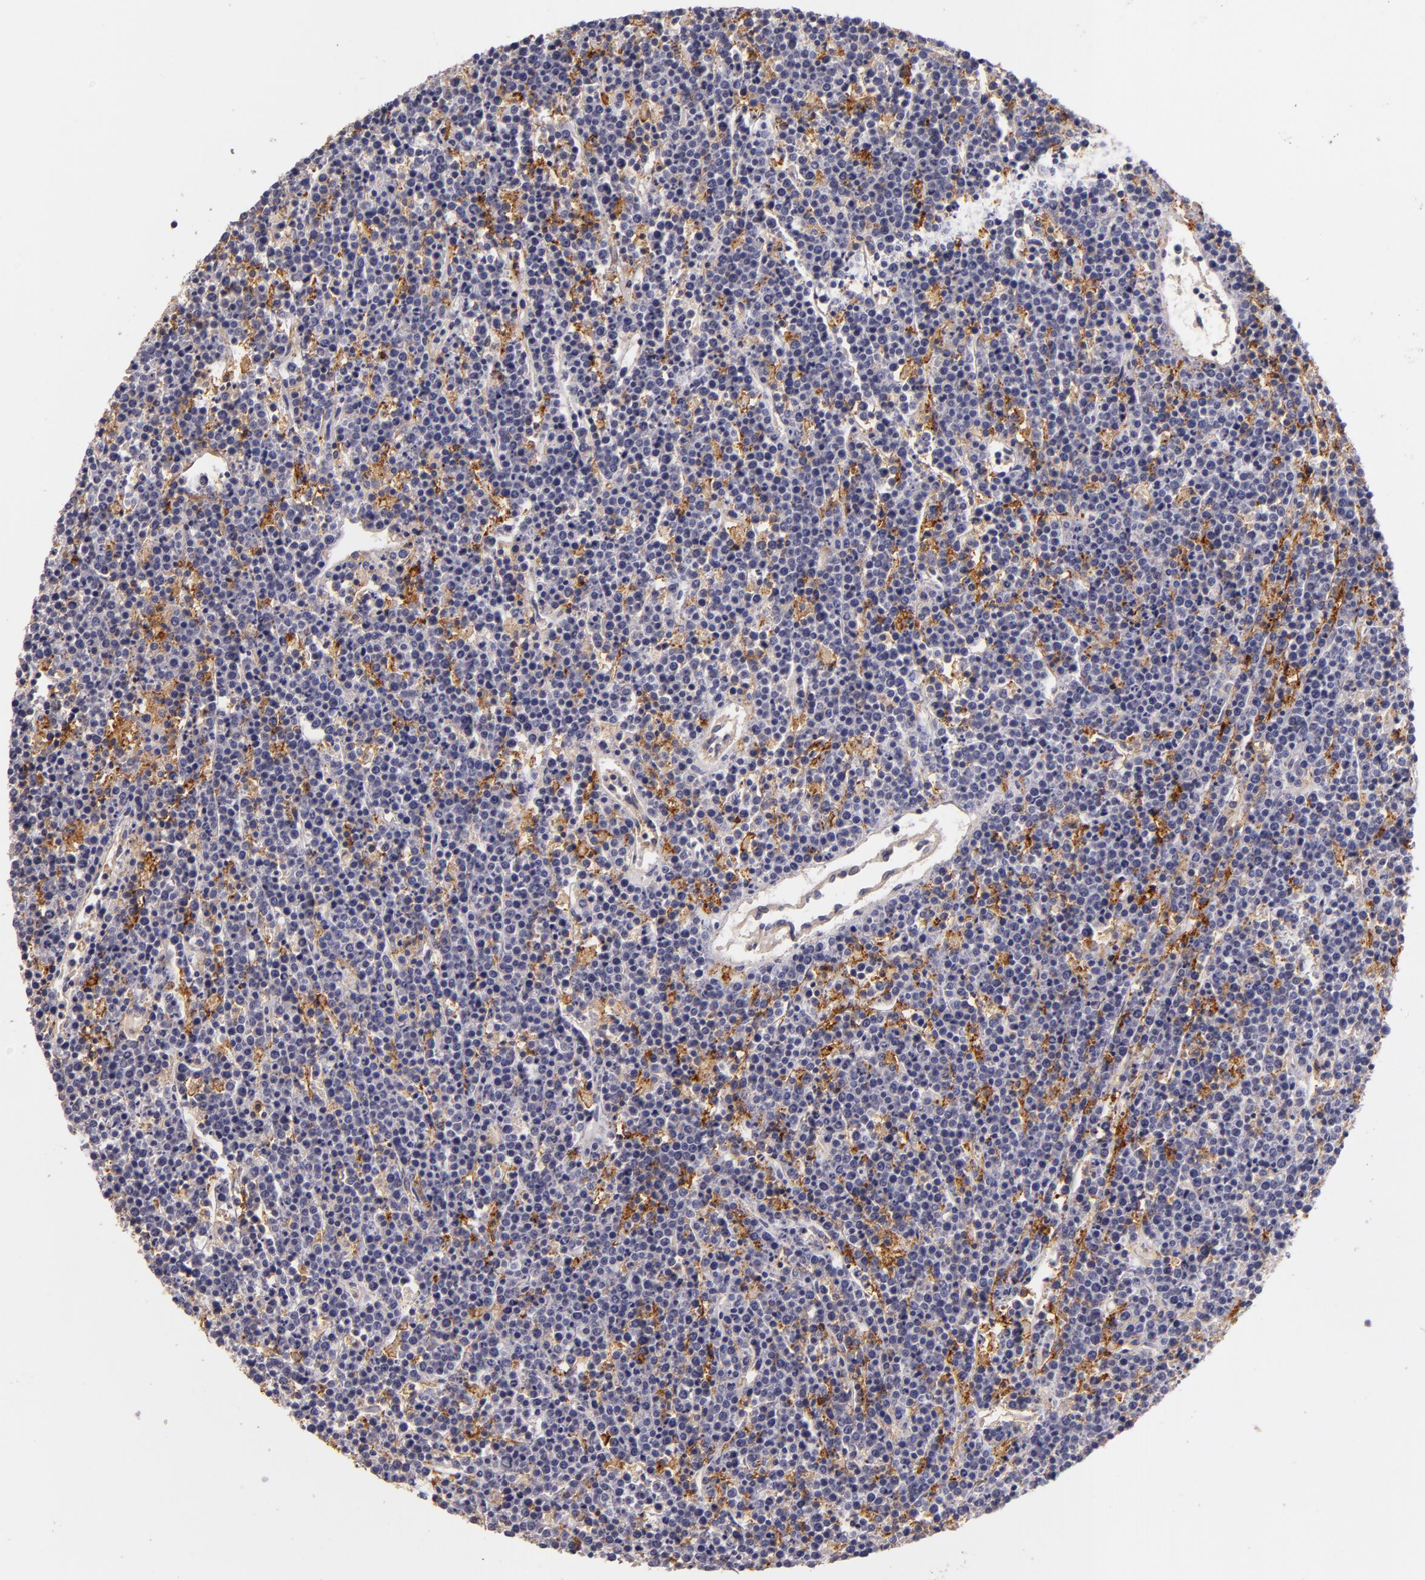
{"staining": {"intensity": "negative", "quantity": "none", "location": "none"}, "tissue": "lymphoma", "cell_type": "Tumor cells", "image_type": "cancer", "snomed": [{"axis": "morphology", "description": "Malignant lymphoma, non-Hodgkin's type, High grade"}, {"axis": "topography", "description": "Ovary"}], "caption": "A photomicrograph of human malignant lymphoma, non-Hodgkin's type (high-grade) is negative for staining in tumor cells.", "gene": "C5AR1", "patient": {"sex": "female", "age": 56}}